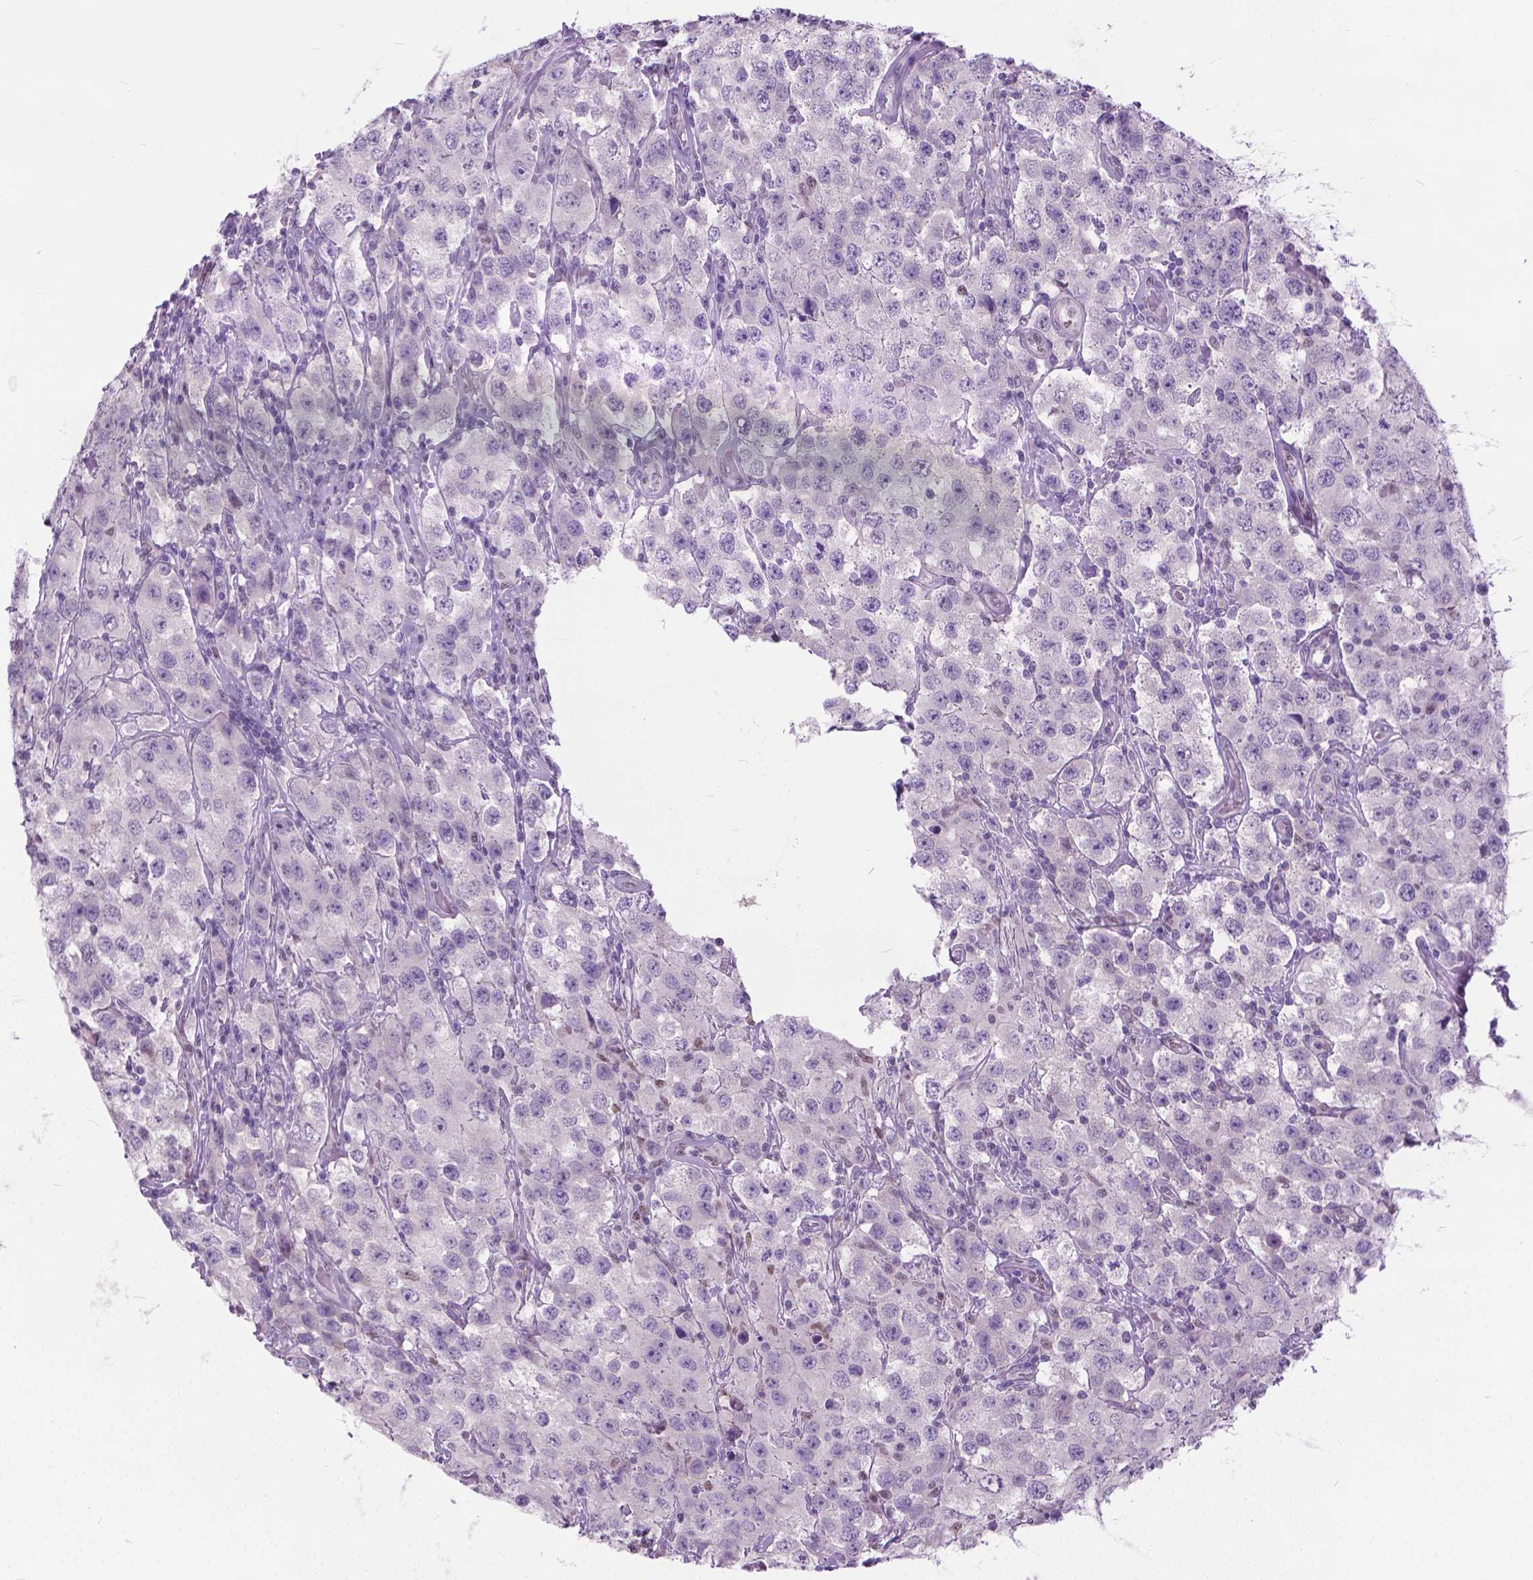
{"staining": {"intensity": "negative", "quantity": "none", "location": "none"}, "tissue": "testis cancer", "cell_type": "Tumor cells", "image_type": "cancer", "snomed": [{"axis": "morphology", "description": "Seminoma, NOS"}, {"axis": "topography", "description": "Testis"}], "caption": "The IHC photomicrograph has no significant positivity in tumor cells of testis seminoma tissue.", "gene": "APCDD1L", "patient": {"sex": "male", "age": 52}}